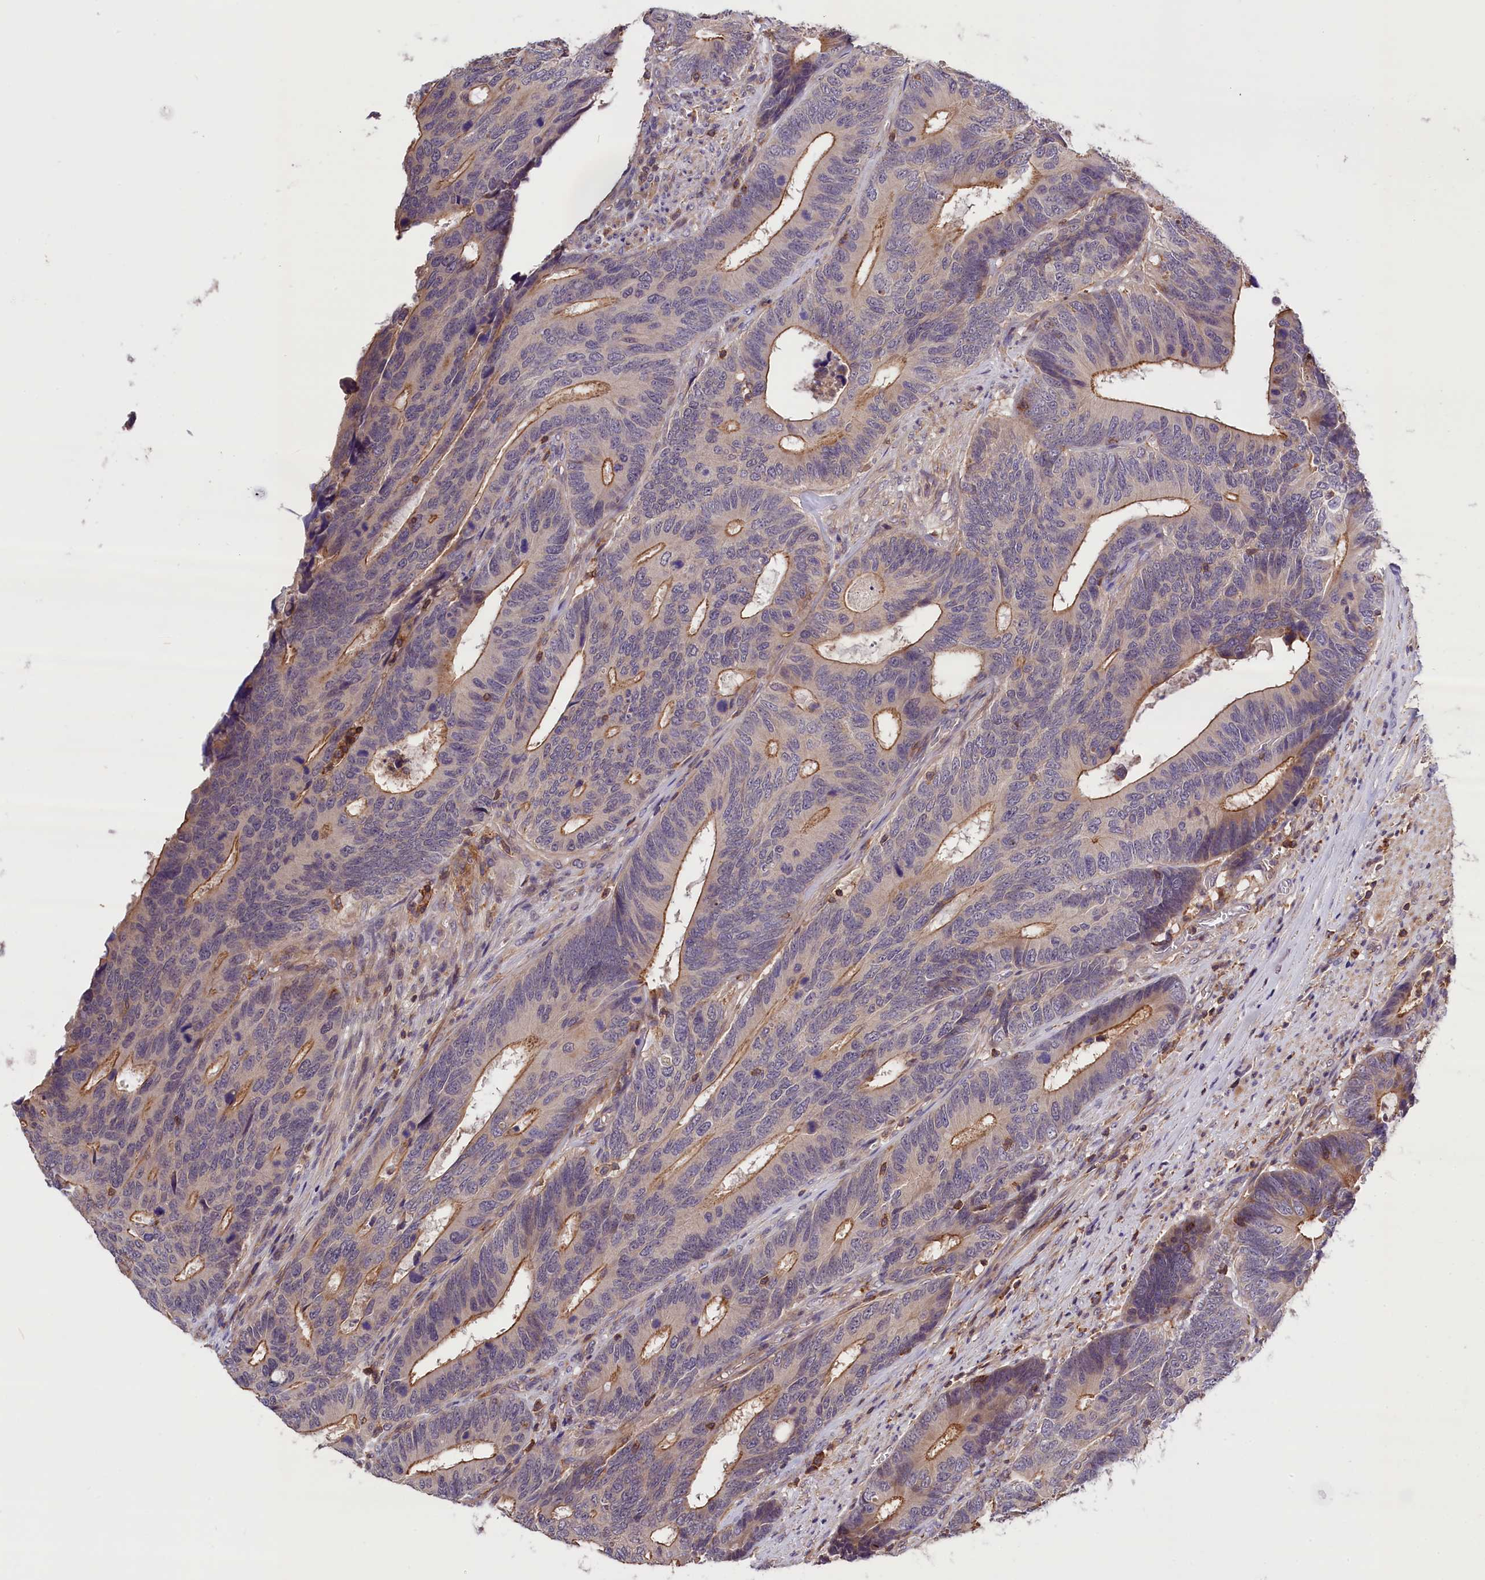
{"staining": {"intensity": "moderate", "quantity": "25%-75%", "location": "cytoplasmic/membranous"}, "tissue": "colorectal cancer", "cell_type": "Tumor cells", "image_type": "cancer", "snomed": [{"axis": "morphology", "description": "Adenocarcinoma, NOS"}, {"axis": "topography", "description": "Colon"}], "caption": "Immunohistochemical staining of human colorectal adenocarcinoma reveals medium levels of moderate cytoplasmic/membranous staining in about 25%-75% of tumor cells.", "gene": "SKIDA1", "patient": {"sex": "male", "age": 87}}